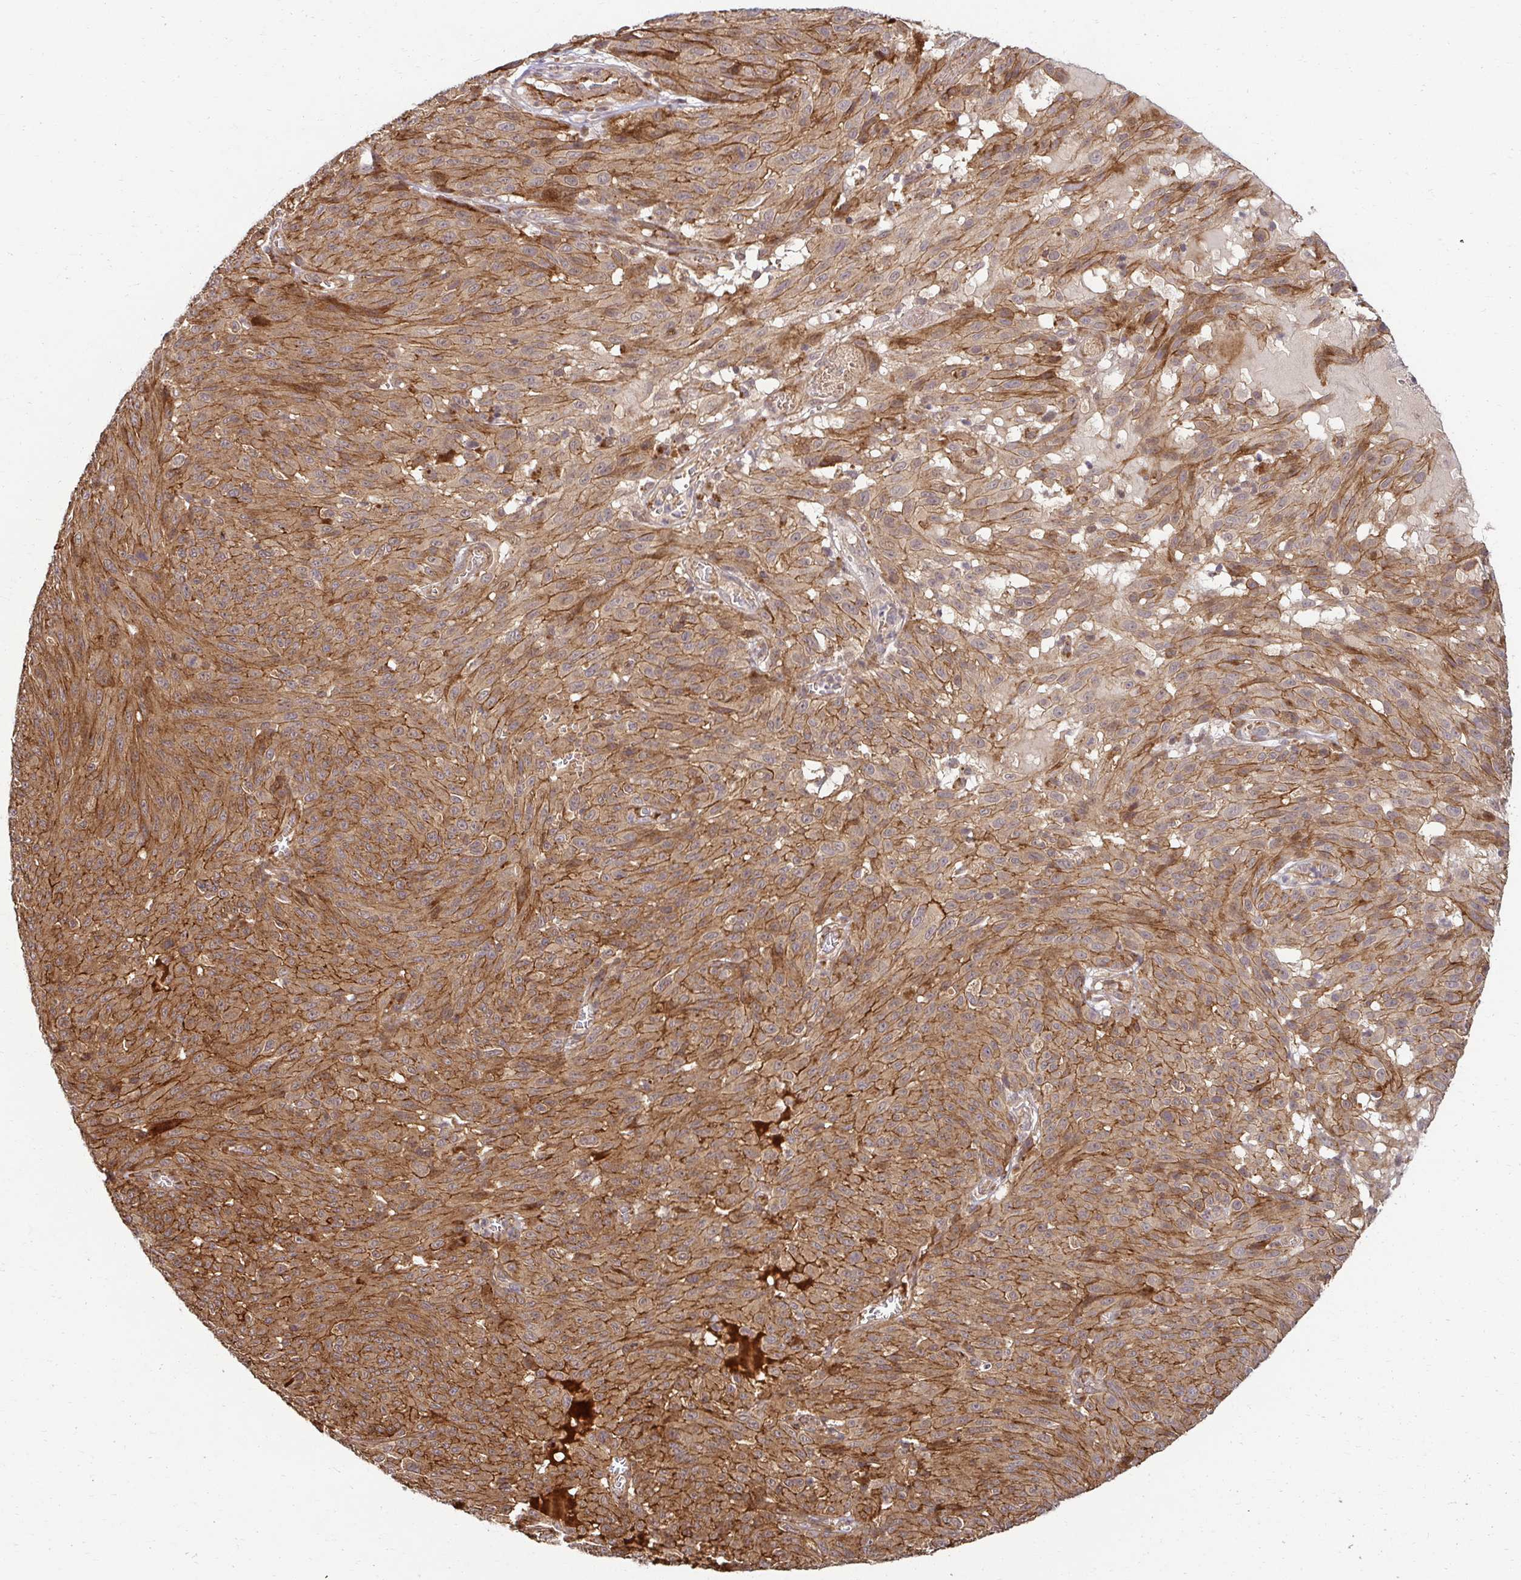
{"staining": {"intensity": "moderate", "quantity": ">75%", "location": "cytoplasmic/membranous"}, "tissue": "melanoma", "cell_type": "Tumor cells", "image_type": "cancer", "snomed": [{"axis": "morphology", "description": "Malignant melanoma, NOS"}, {"axis": "topography", "description": "Skin"}], "caption": "The histopathology image exhibits immunohistochemical staining of melanoma. There is moderate cytoplasmic/membranous positivity is present in about >75% of tumor cells. Ihc stains the protein in brown and the nuclei are stained blue.", "gene": "PSMA4", "patient": {"sex": "male", "age": 85}}